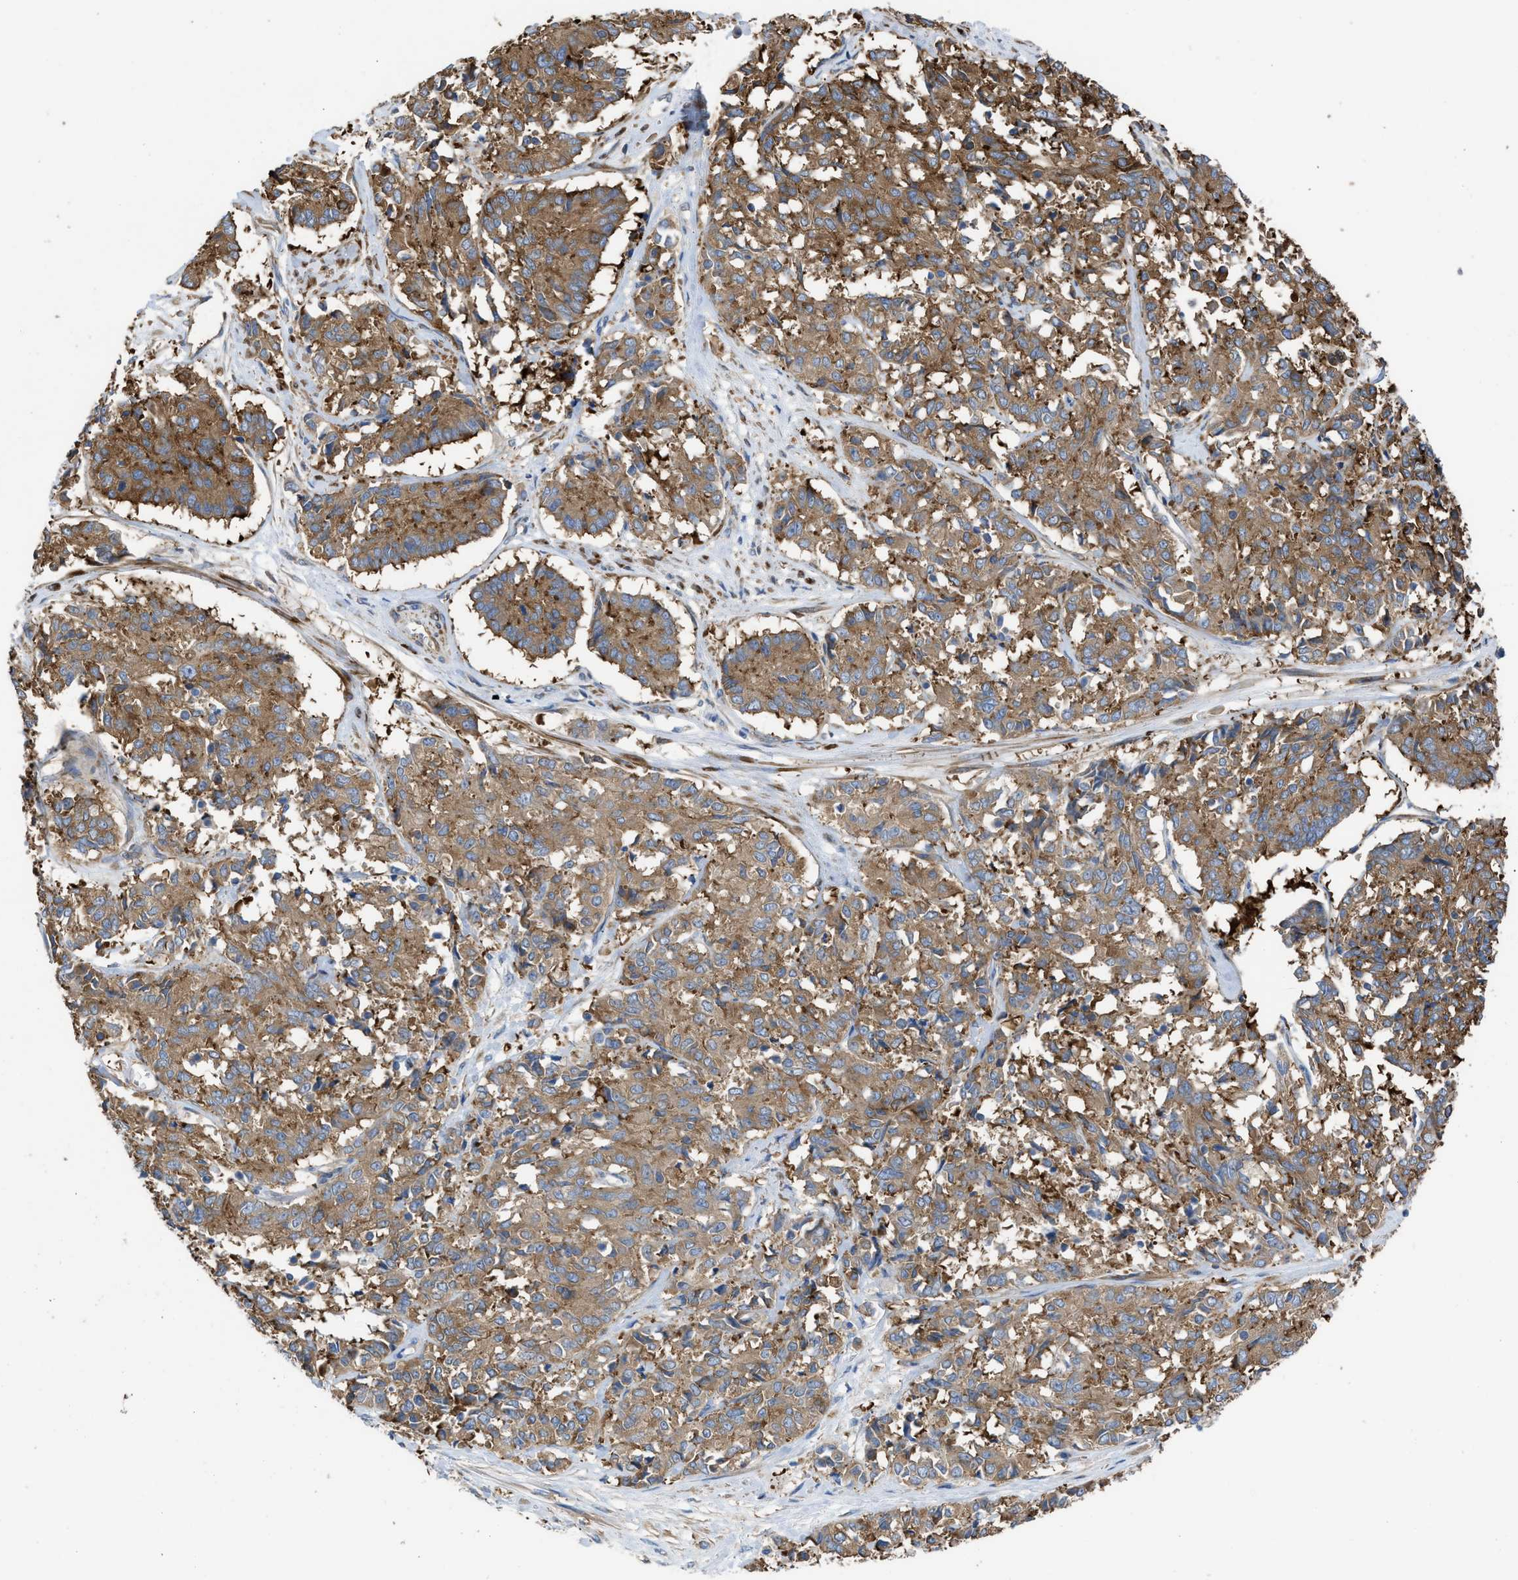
{"staining": {"intensity": "moderate", "quantity": ">75%", "location": "cytoplasmic/membranous"}, "tissue": "cervical cancer", "cell_type": "Tumor cells", "image_type": "cancer", "snomed": [{"axis": "morphology", "description": "Squamous cell carcinoma, NOS"}, {"axis": "topography", "description": "Cervix"}], "caption": "Moderate cytoplasmic/membranous positivity is seen in about >75% of tumor cells in squamous cell carcinoma (cervical). Using DAB (brown) and hematoxylin (blue) stains, captured at high magnification using brightfield microscopy.", "gene": "CHKB", "patient": {"sex": "female", "age": 35}}